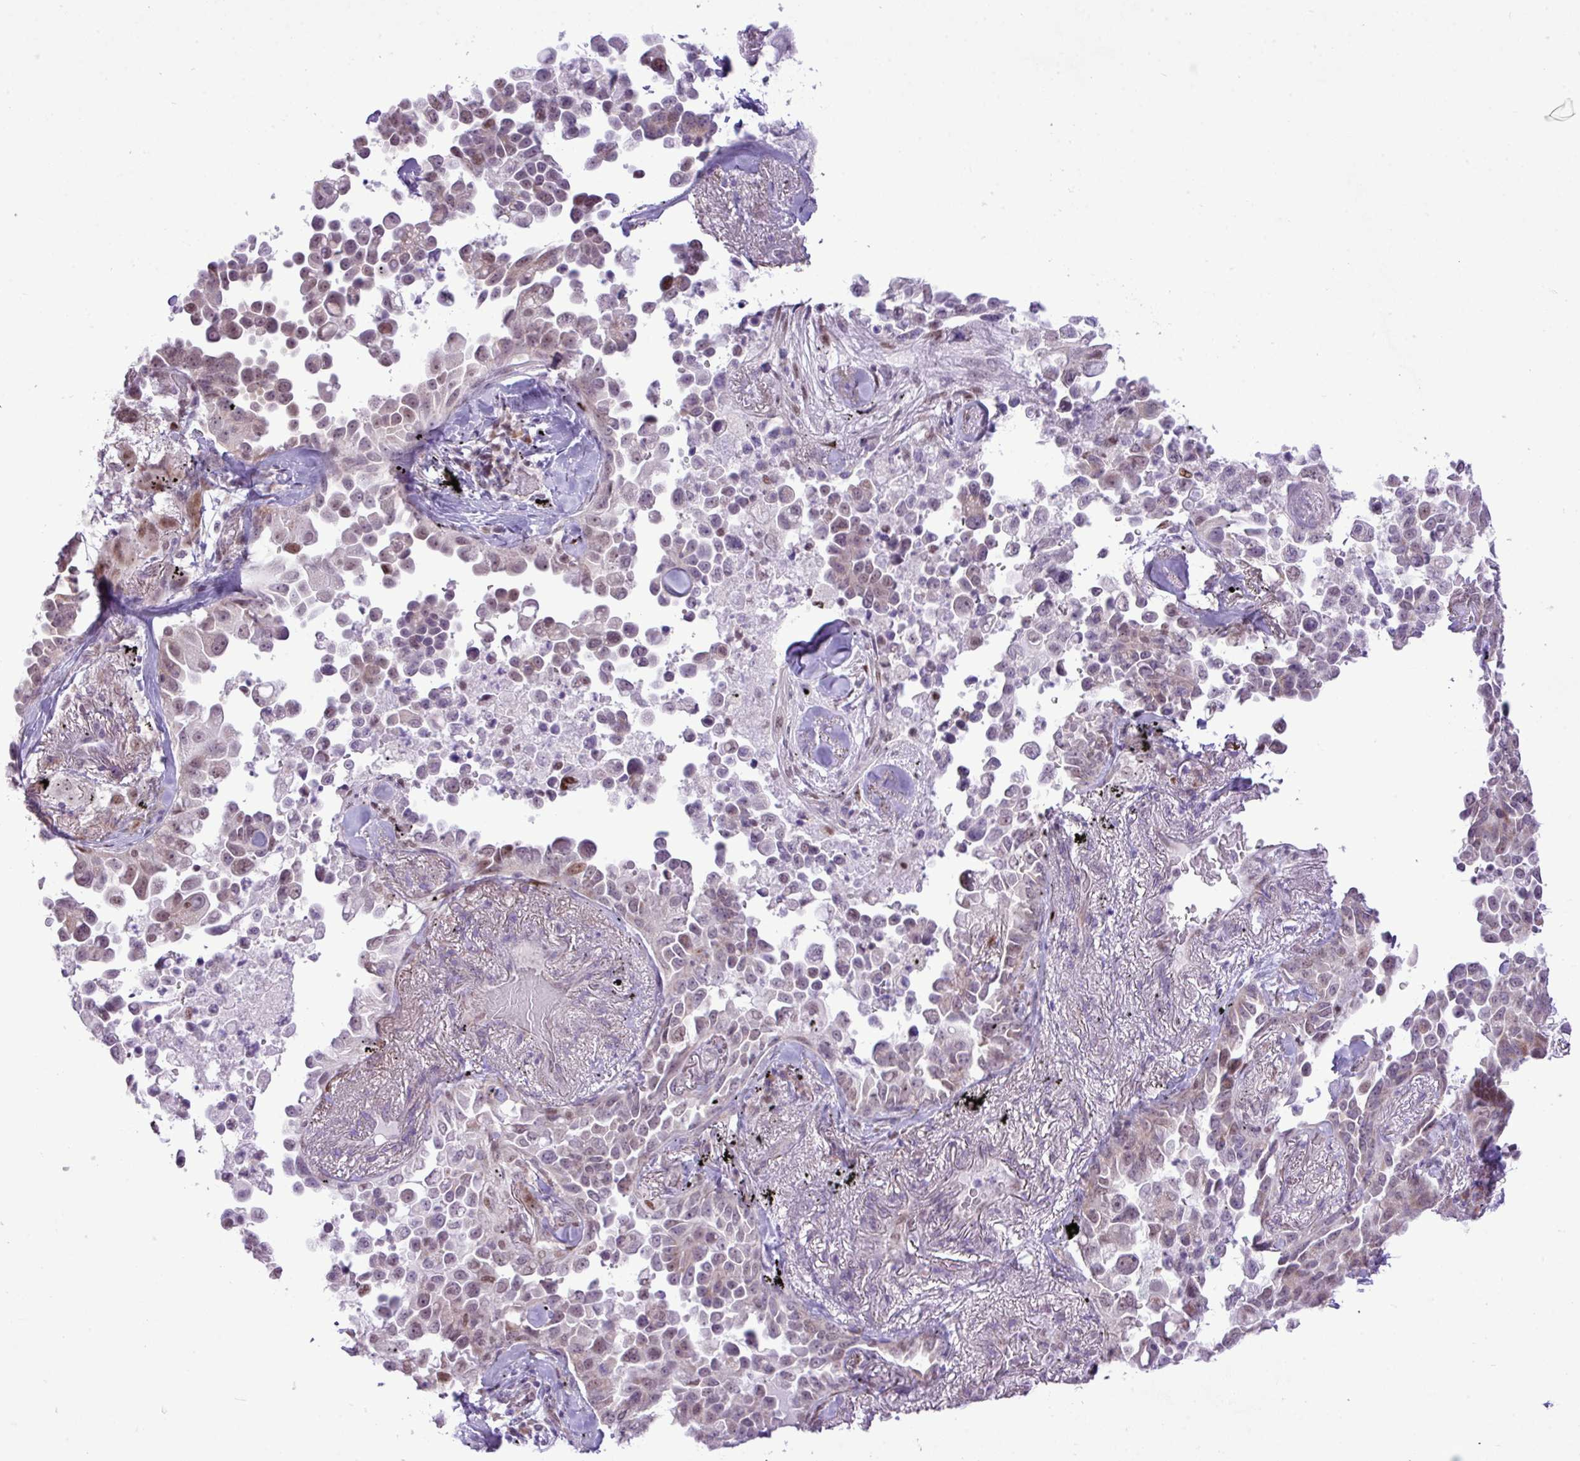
{"staining": {"intensity": "weak", "quantity": "25%-75%", "location": "nuclear"}, "tissue": "lung cancer", "cell_type": "Tumor cells", "image_type": "cancer", "snomed": [{"axis": "morphology", "description": "Adenocarcinoma, NOS"}, {"axis": "topography", "description": "Lung"}], "caption": "Weak nuclear positivity is seen in approximately 25%-75% of tumor cells in lung adenocarcinoma.", "gene": "ELOA2", "patient": {"sex": "female", "age": 67}}